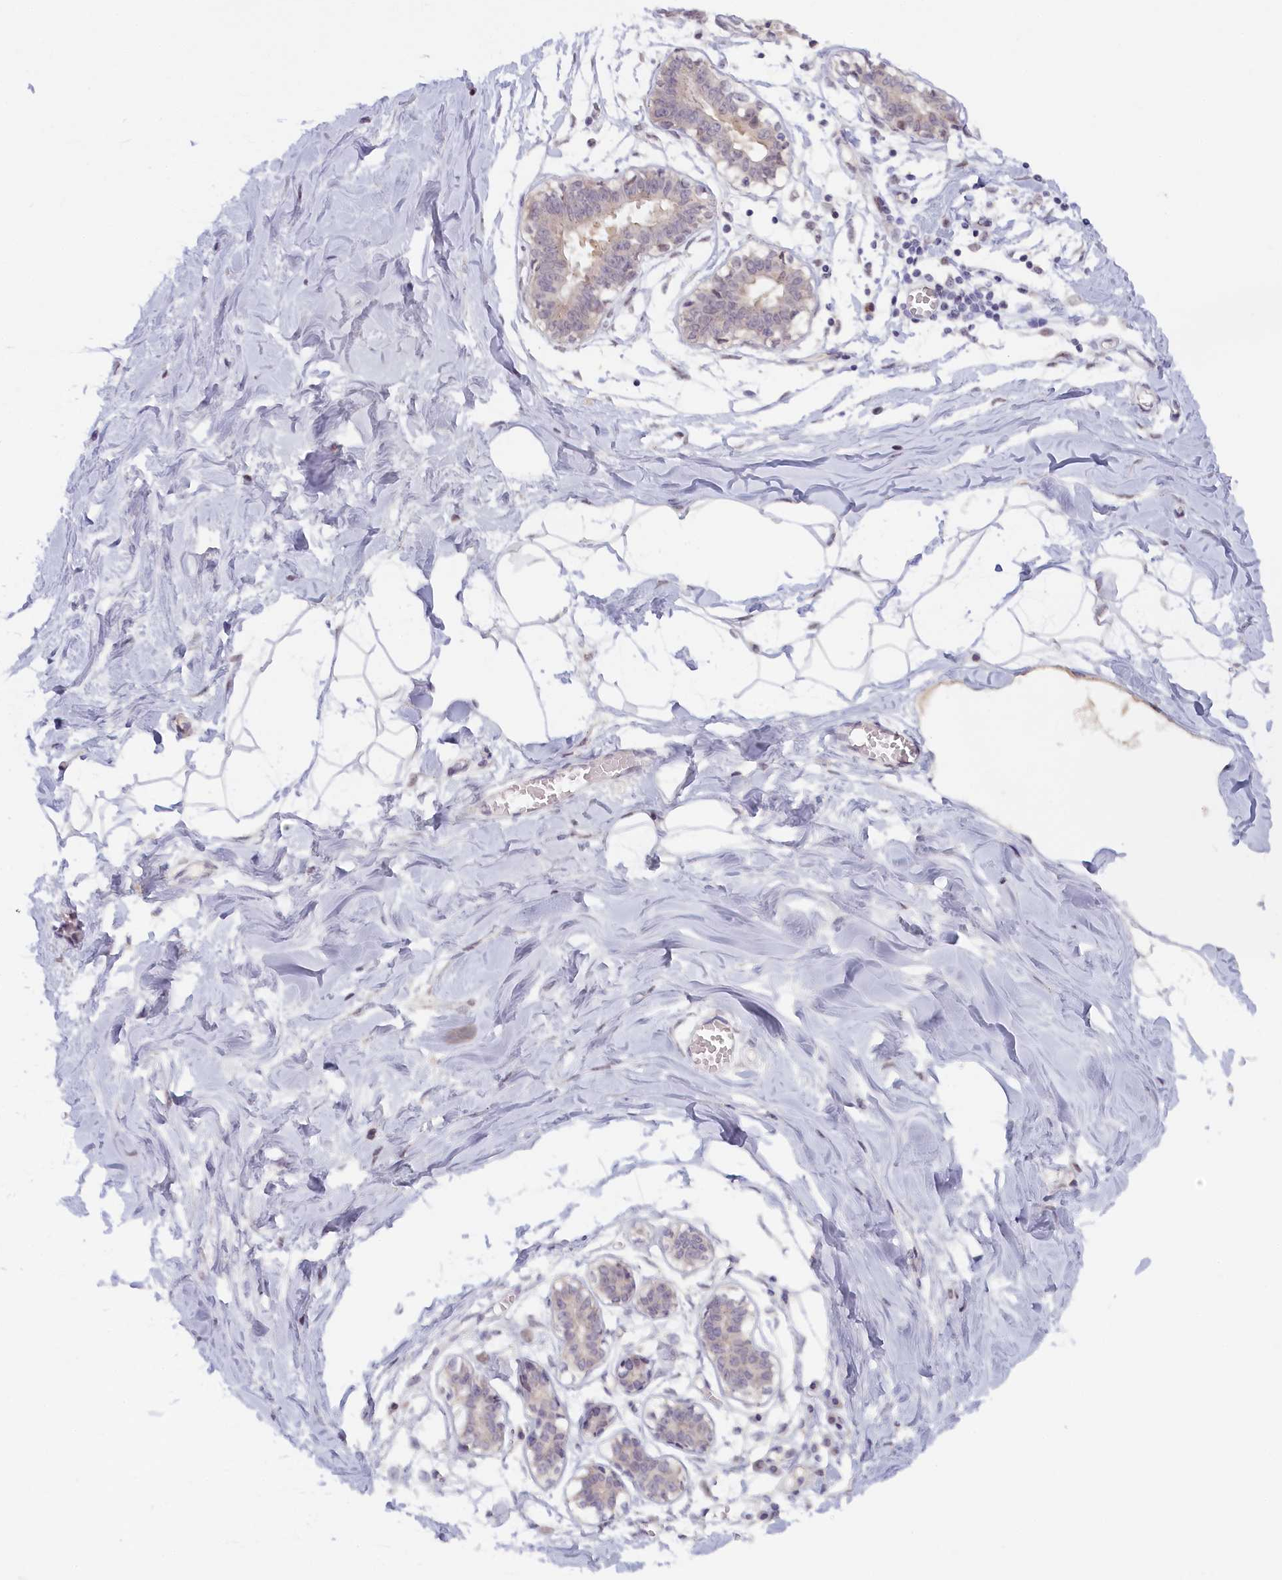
{"staining": {"intensity": "negative", "quantity": "none", "location": "none"}, "tissue": "breast", "cell_type": "Adipocytes", "image_type": "normal", "snomed": [{"axis": "morphology", "description": "Normal tissue, NOS"}, {"axis": "topography", "description": "Breast"}], "caption": "An immunohistochemistry histopathology image of normal breast is shown. There is no staining in adipocytes of breast. (DAB immunohistochemistry (IHC) visualized using brightfield microscopy, high magnification).", "gene": "SEC31B", "patient": {"sex": "female", "age": 27}}